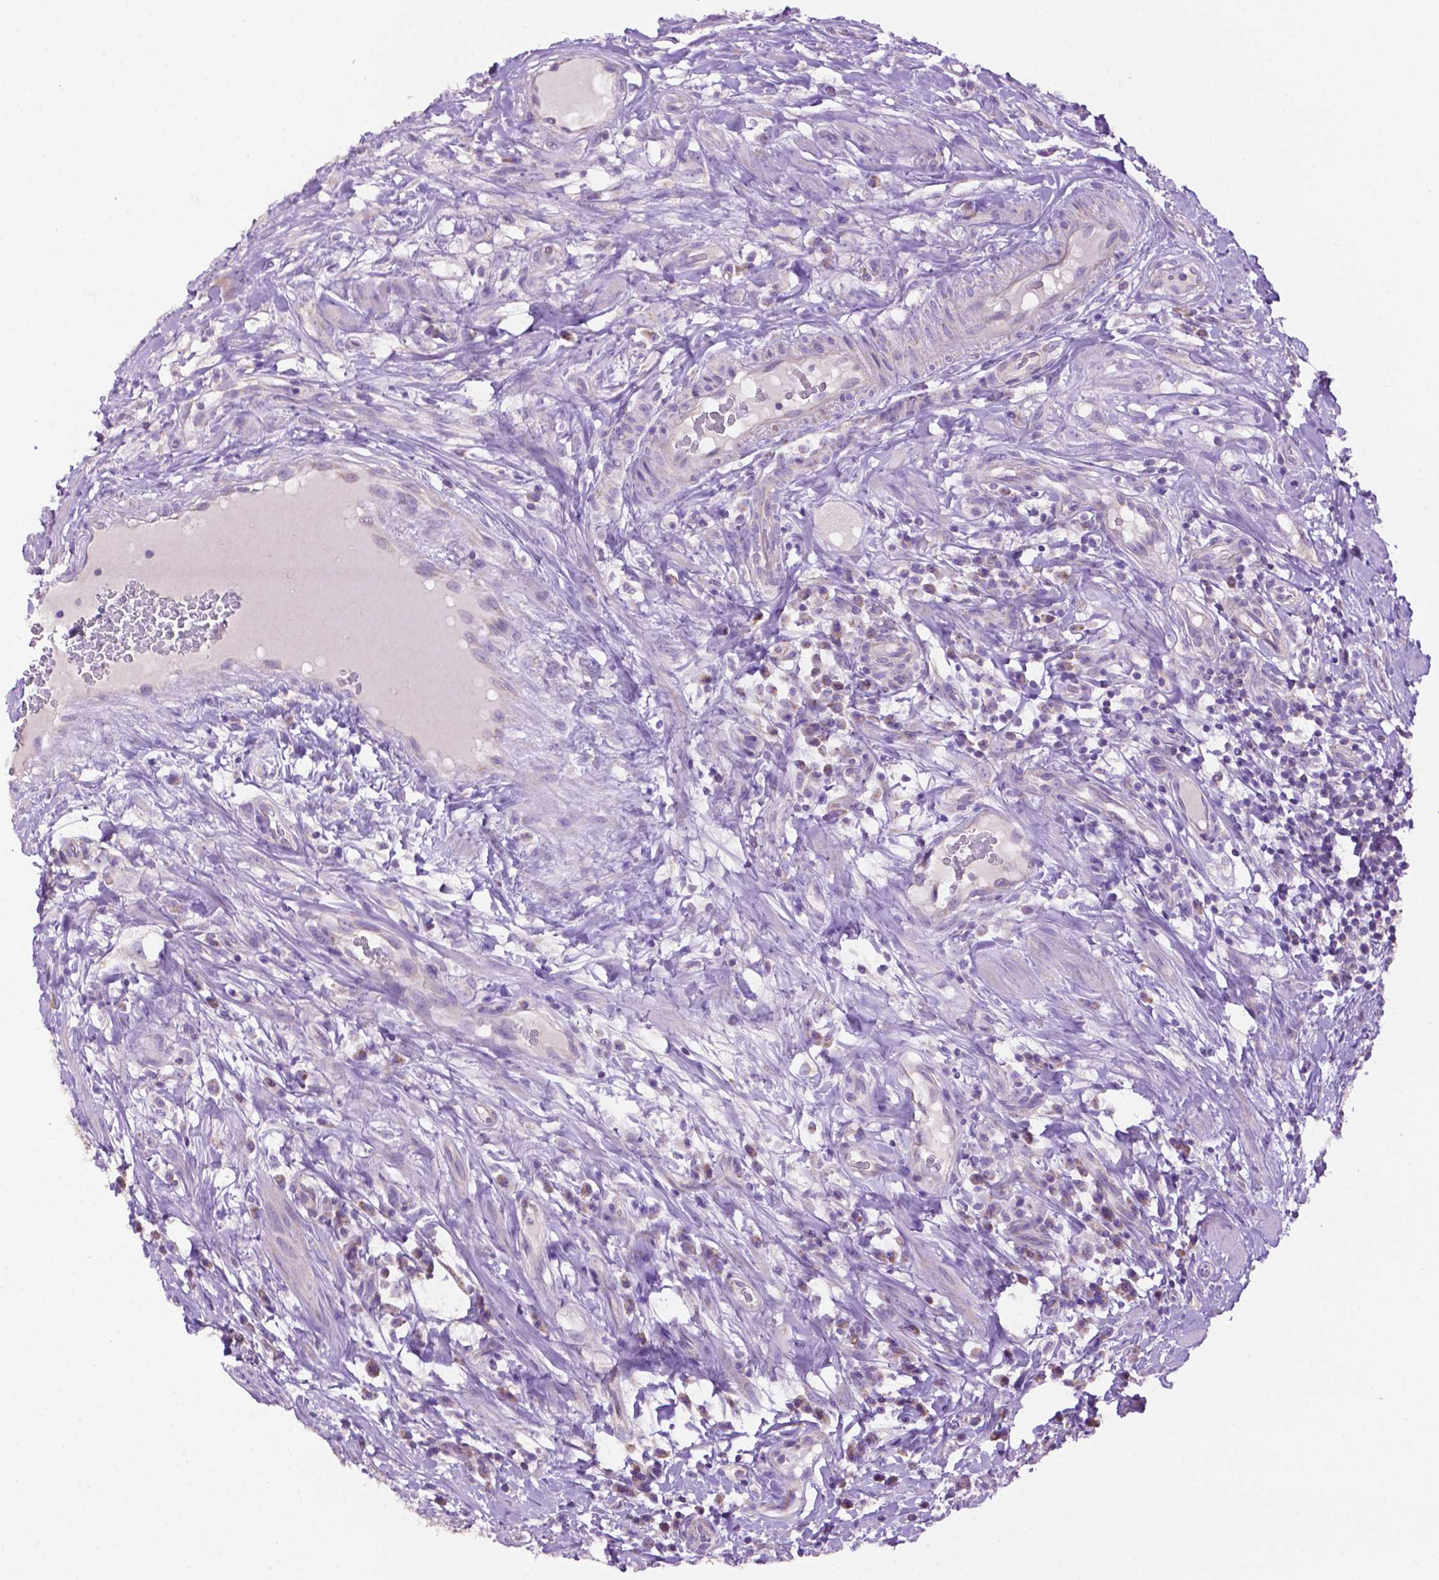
{"staining": {"intensity": "moderate", "quantity": ">75%", "location": "cytoplasmic/membranous"}, "tissue": "epididymis", "cell_type": "Glandular cells", "image_type": "normal", "snomed": [{"axis": "morphology", "description": "Normal tissue, NOS"}, {"axis": "topography", "description": "Epididymis"}], "caption": "DAB (3,3'-diaminobenzidine) immunohistochemical staining of unremarkable human epididymis demonstrates moderate cytoplasmic/membranous protein positivity in approximately >75% of glandular cells.", "gene": "PHYHIP", "patient": {"sex": "male", "age": 59}}